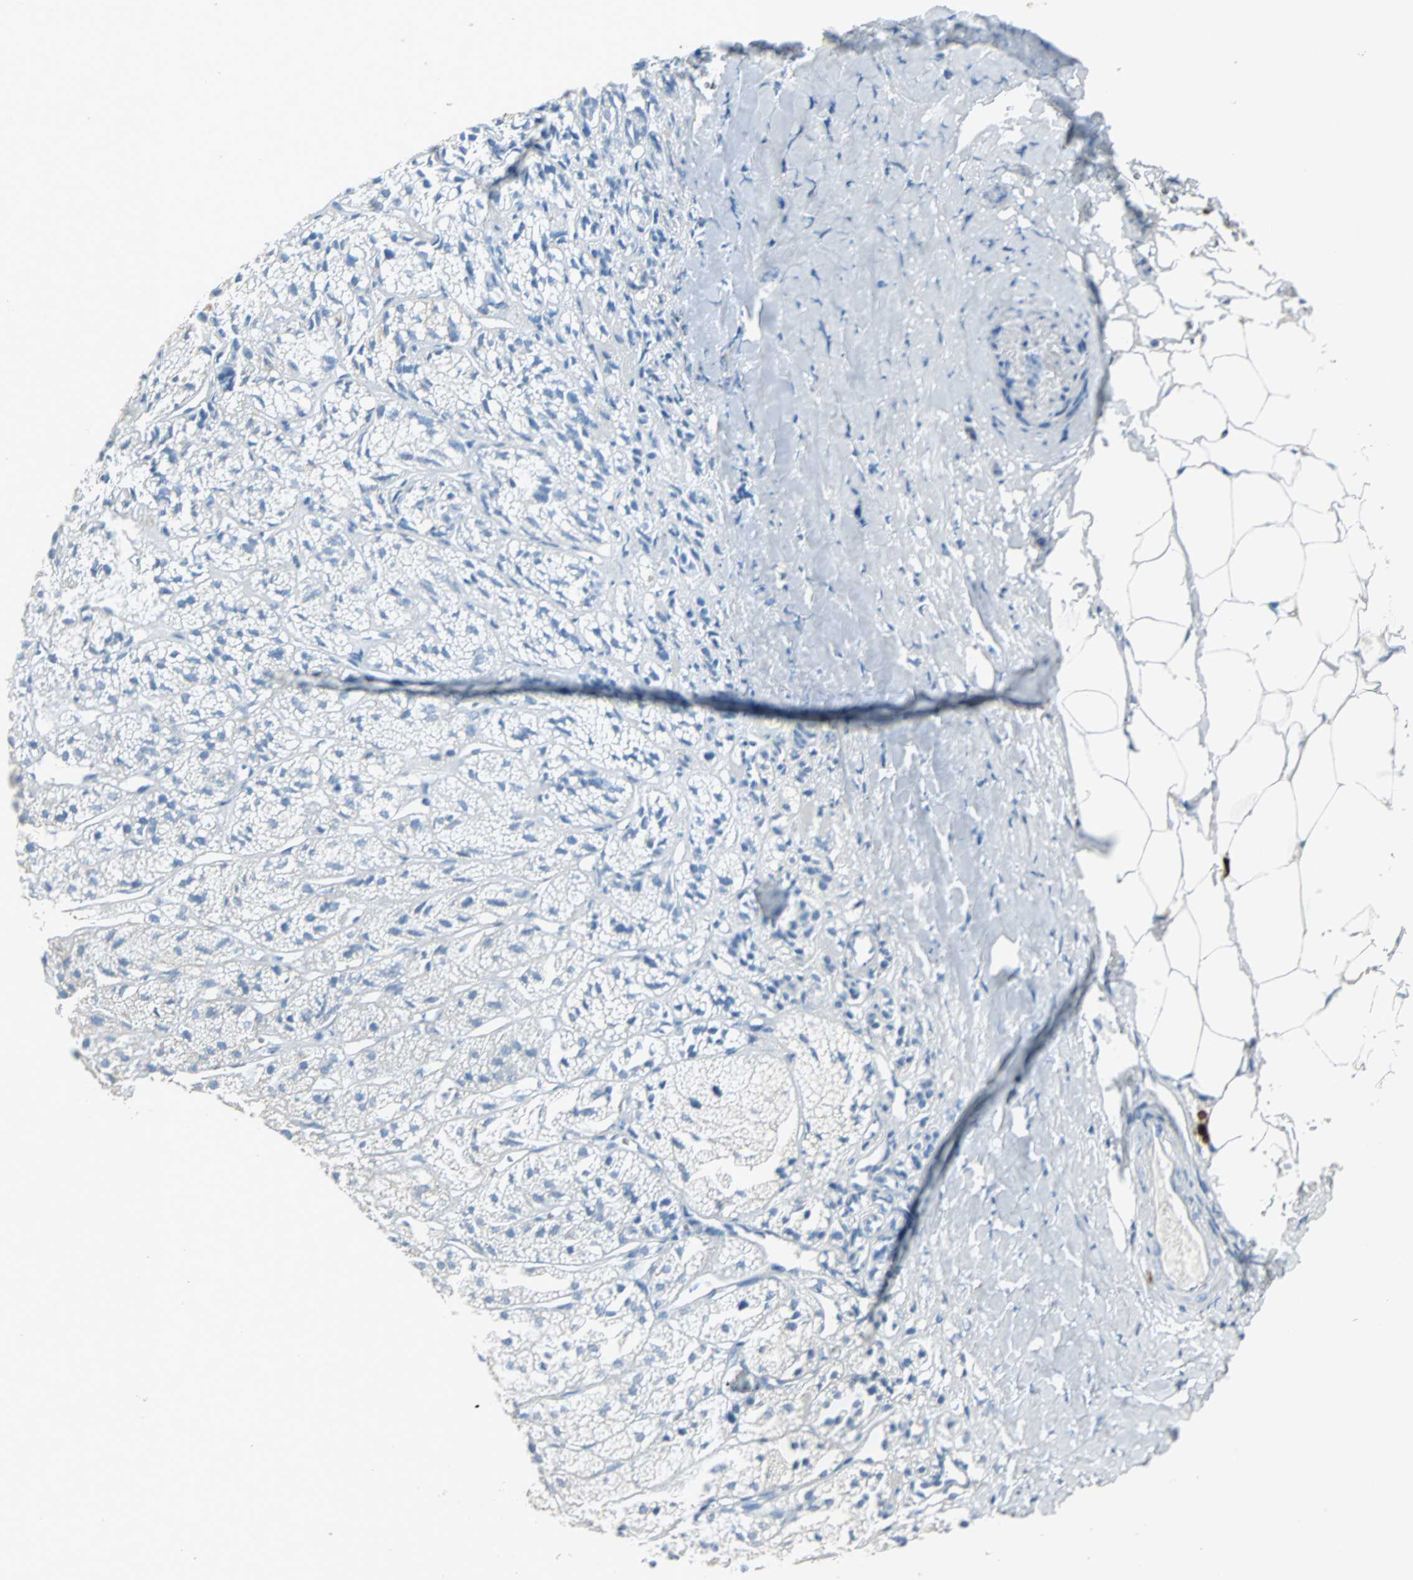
{"staining": {"intensity": "weak", "quantity": "<25%", "location": "cytoplasmic/membranous"}, "tissue": "adrenal gland", "cell_type": "Glandular cells", "image_type": "normal", "snomed": [{"axis": "morphology", "description": "Normal tissue, NOS"}, {"axis": "topography", "description": "Adrenal gland"}], "caption": "An immunohistochemistry (IHC) histopathology image of normal adrenal gland is shown. There is no staining in glandular cells of adrenal gland.", "gene": "CLEC4A", "patient": {"sex": "female", "age": 71}}